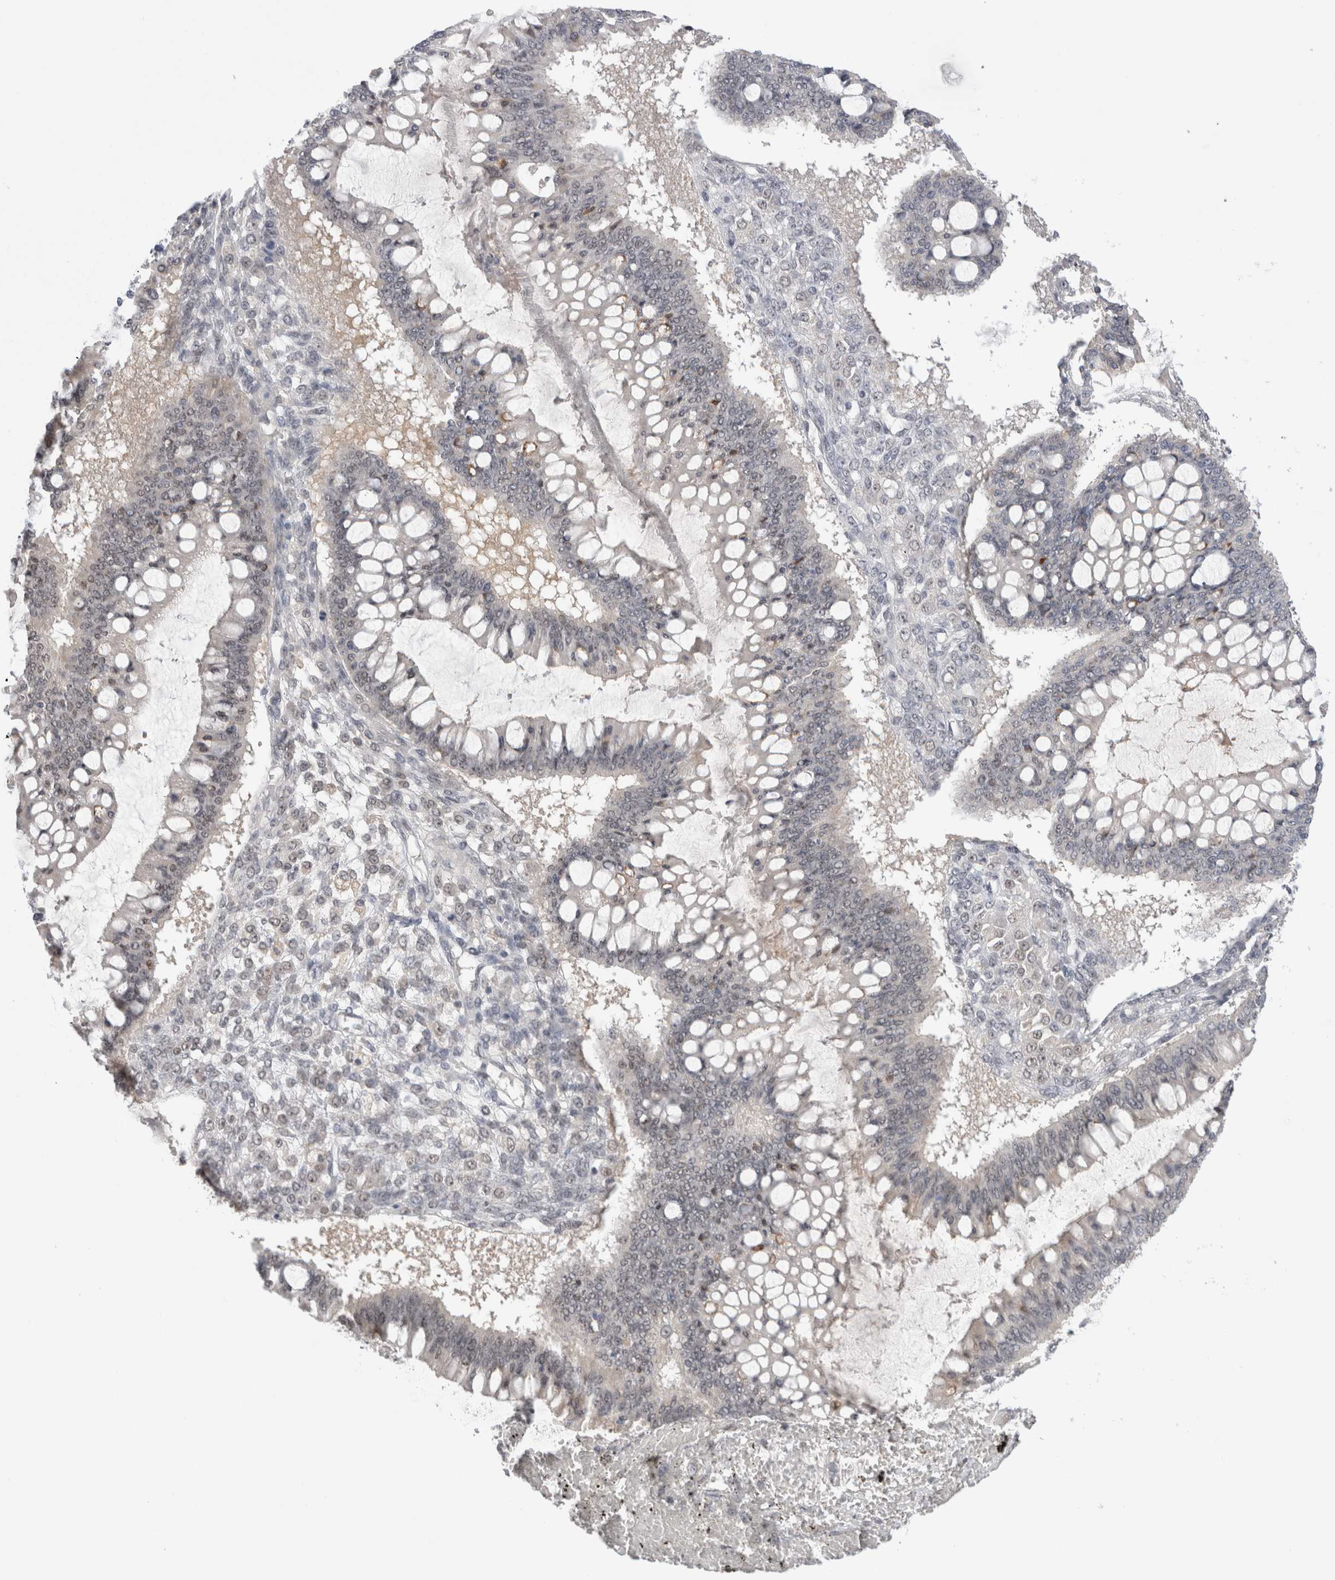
{"staining": {"intensity": "weak", "quantity": "<25%", "location": "nuclear"}, "tissue": "ovarian cancer", "cell_type": "Tumor cells", "image_type": "cancer", "snomed": [{"axis": "morphology", "description": "Cystadenocarcinoma, mucinous, NOS"}, {"axis": "topography", "description": "Ovary"}], "caption": "IHC histopathology image of neoplastic tissue: ovarian cancer (mucinous cystadenocarcinoma) stained with DAB shows no significant protein positivity in tumor cells.", "gene": "ZNF24", "patient": {"sex": "female", "age": 73}}